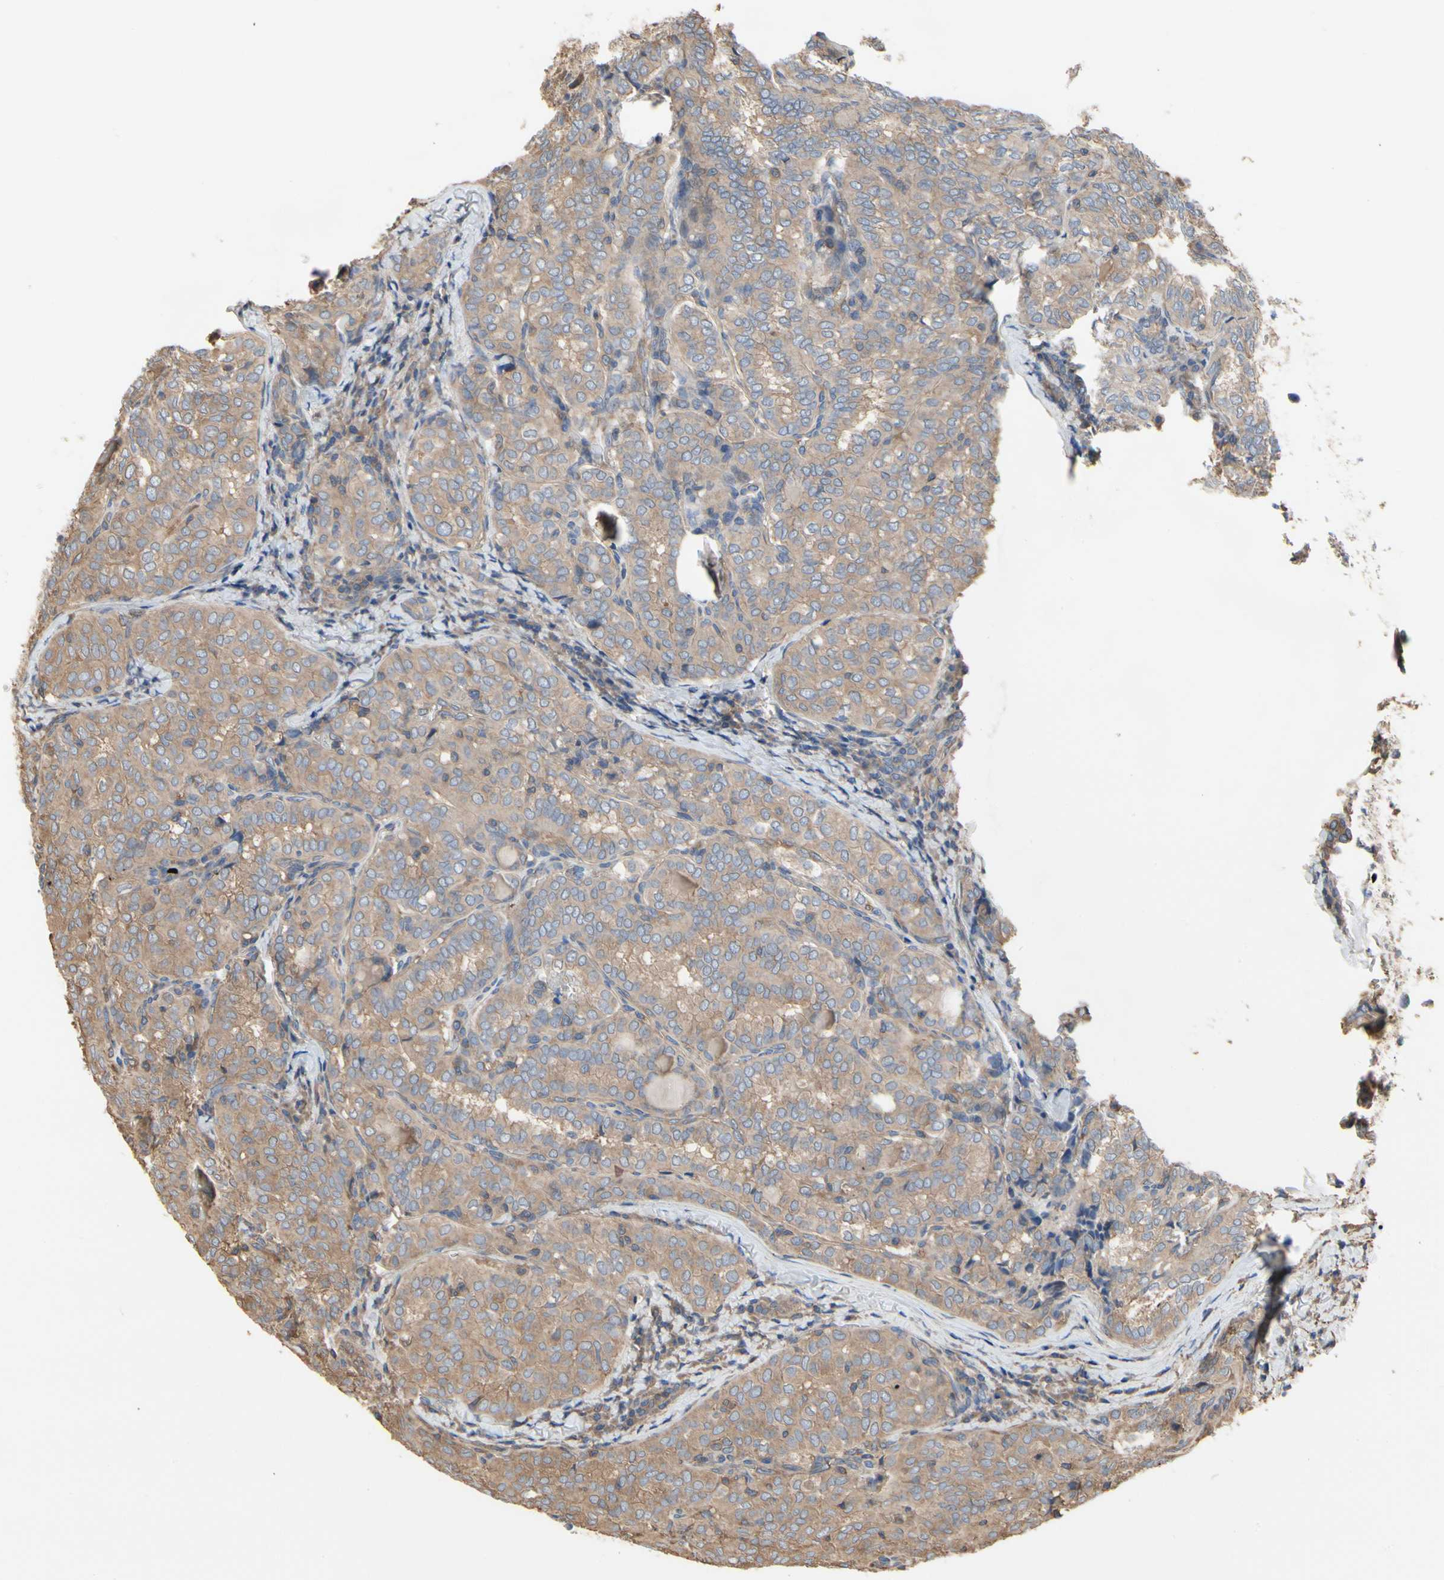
{"staining": {"intensity": "moderate", "quantity": ">75%", "location": "cytoplasmic/membranous"}, "tissue": "thyroid cancer", "cell_type": "Tumor cells", "image_type": "cancer", "snomed": [{"axis": "morphology", "description": "Normal tissue, NOS"}, {"axis": "morphology", "description": "Papillary adenocarcinoma, NOS"}, {"axis": "topography", "description": "Thyroid gland"}], "caption": "Thyroid cancer stained with IHC displays moderate cytoplasmic/membranous staining in about >75% of tumor cells.", "gene": "PDZK1", "patient": {"sex": "female", "age": 30}}